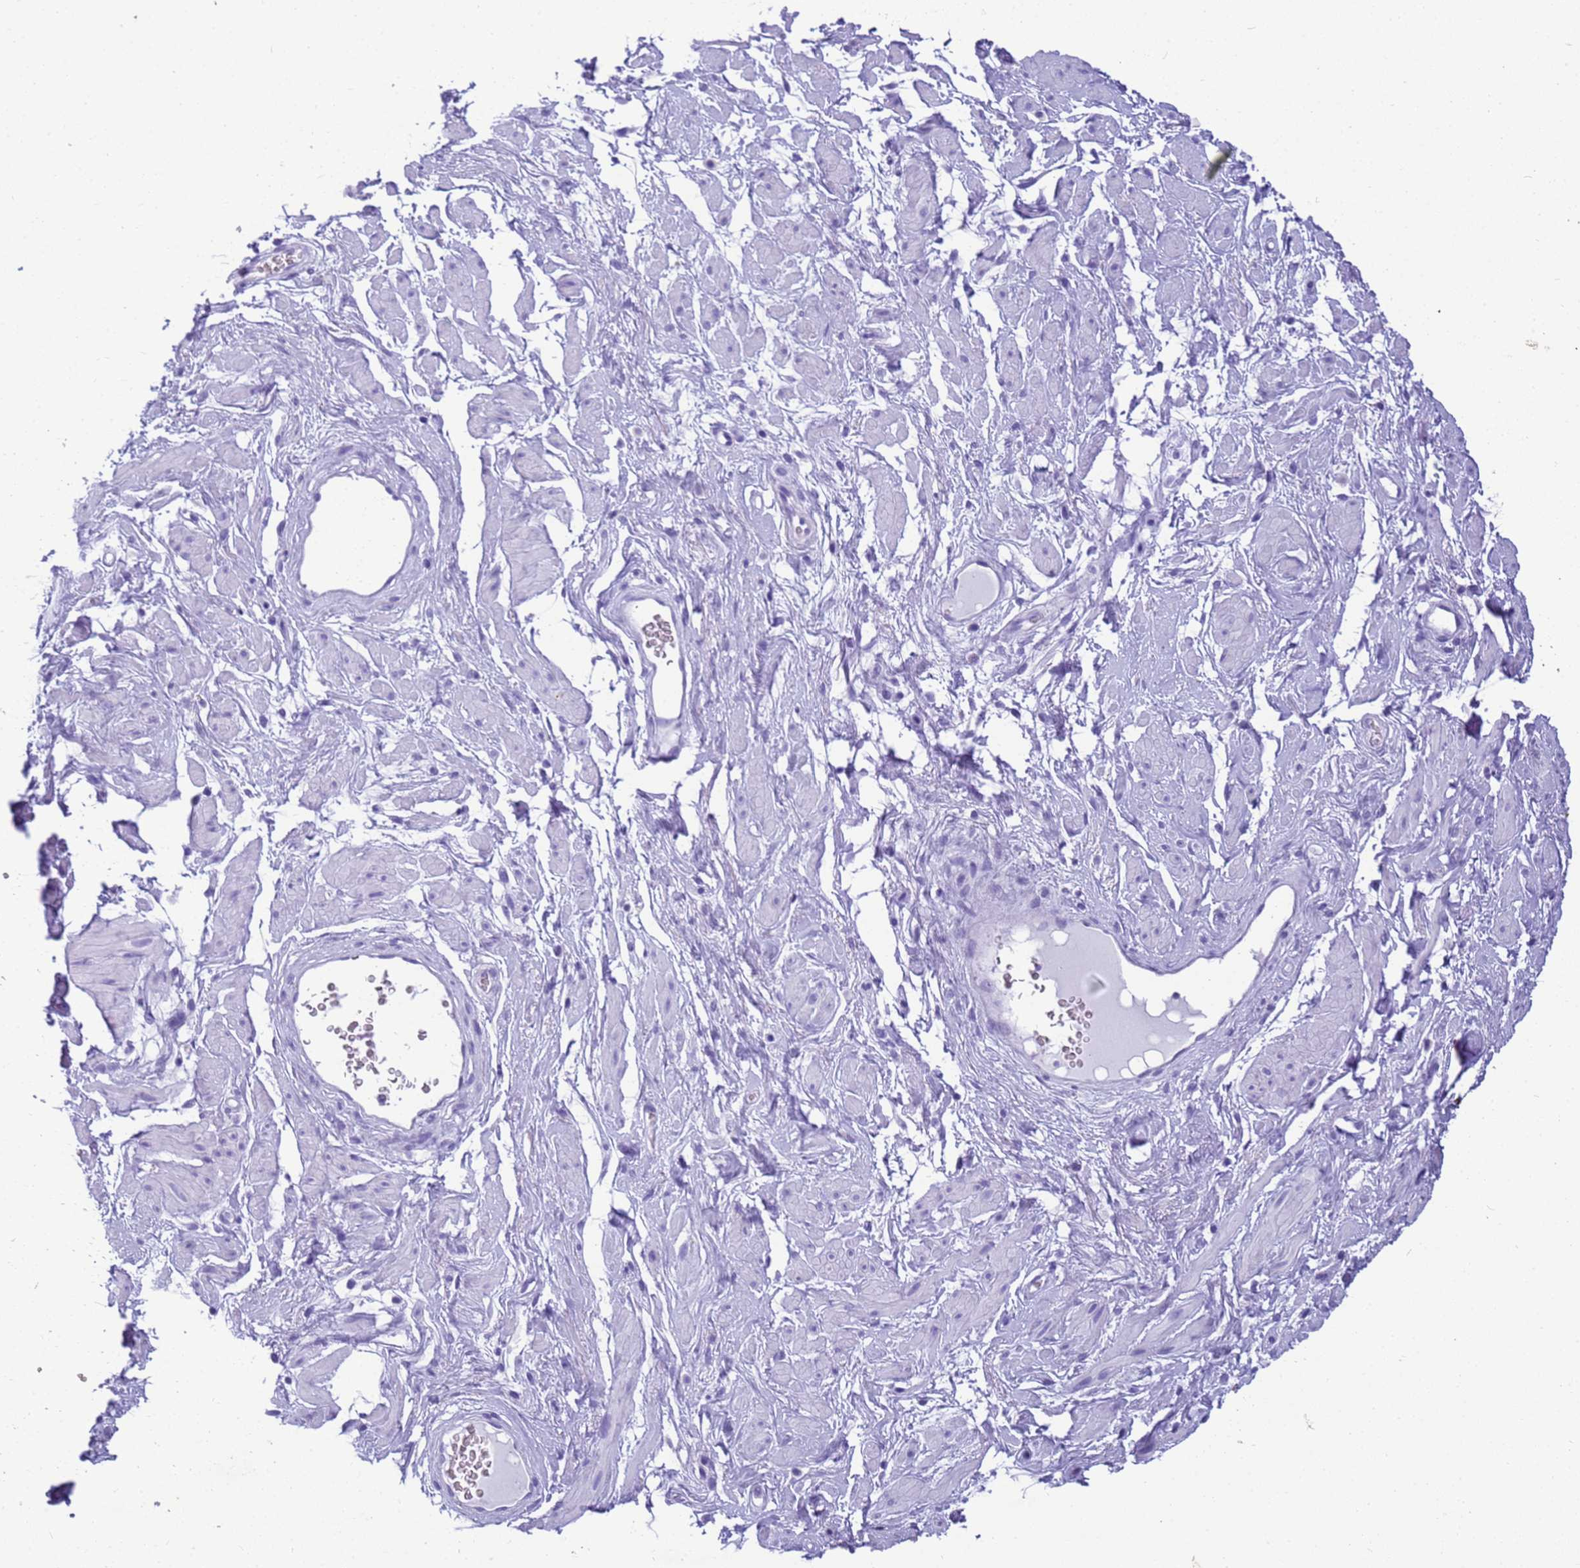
{"staining": {"intensity": "negative", "quantity": "none", "location": "none"}, "tissue": "adipose tissue", "cell_type": "Adipocytes", "image_type": "normal", "snomed": [{"axis": "morphology", "description": "Normal tissue, NOS"}, {"axis": "morphology", "description": "Adenocarcinoma, NOS"}, {"axis": "topography", "description": "Rectum"}, {"axis": "topography", "description": "Vagina"}, {"axis": "topography", "description": "Peripheral nerve tissue"}], "caption": "High magnification brightfield microscopy of normal adipose tissue stained with DAB (brown) and counterstained with hematoxylin (blue): adipocytes show no significant staining.", "gene": "STATH", "patient": {"sex": "female", "age": 71}}